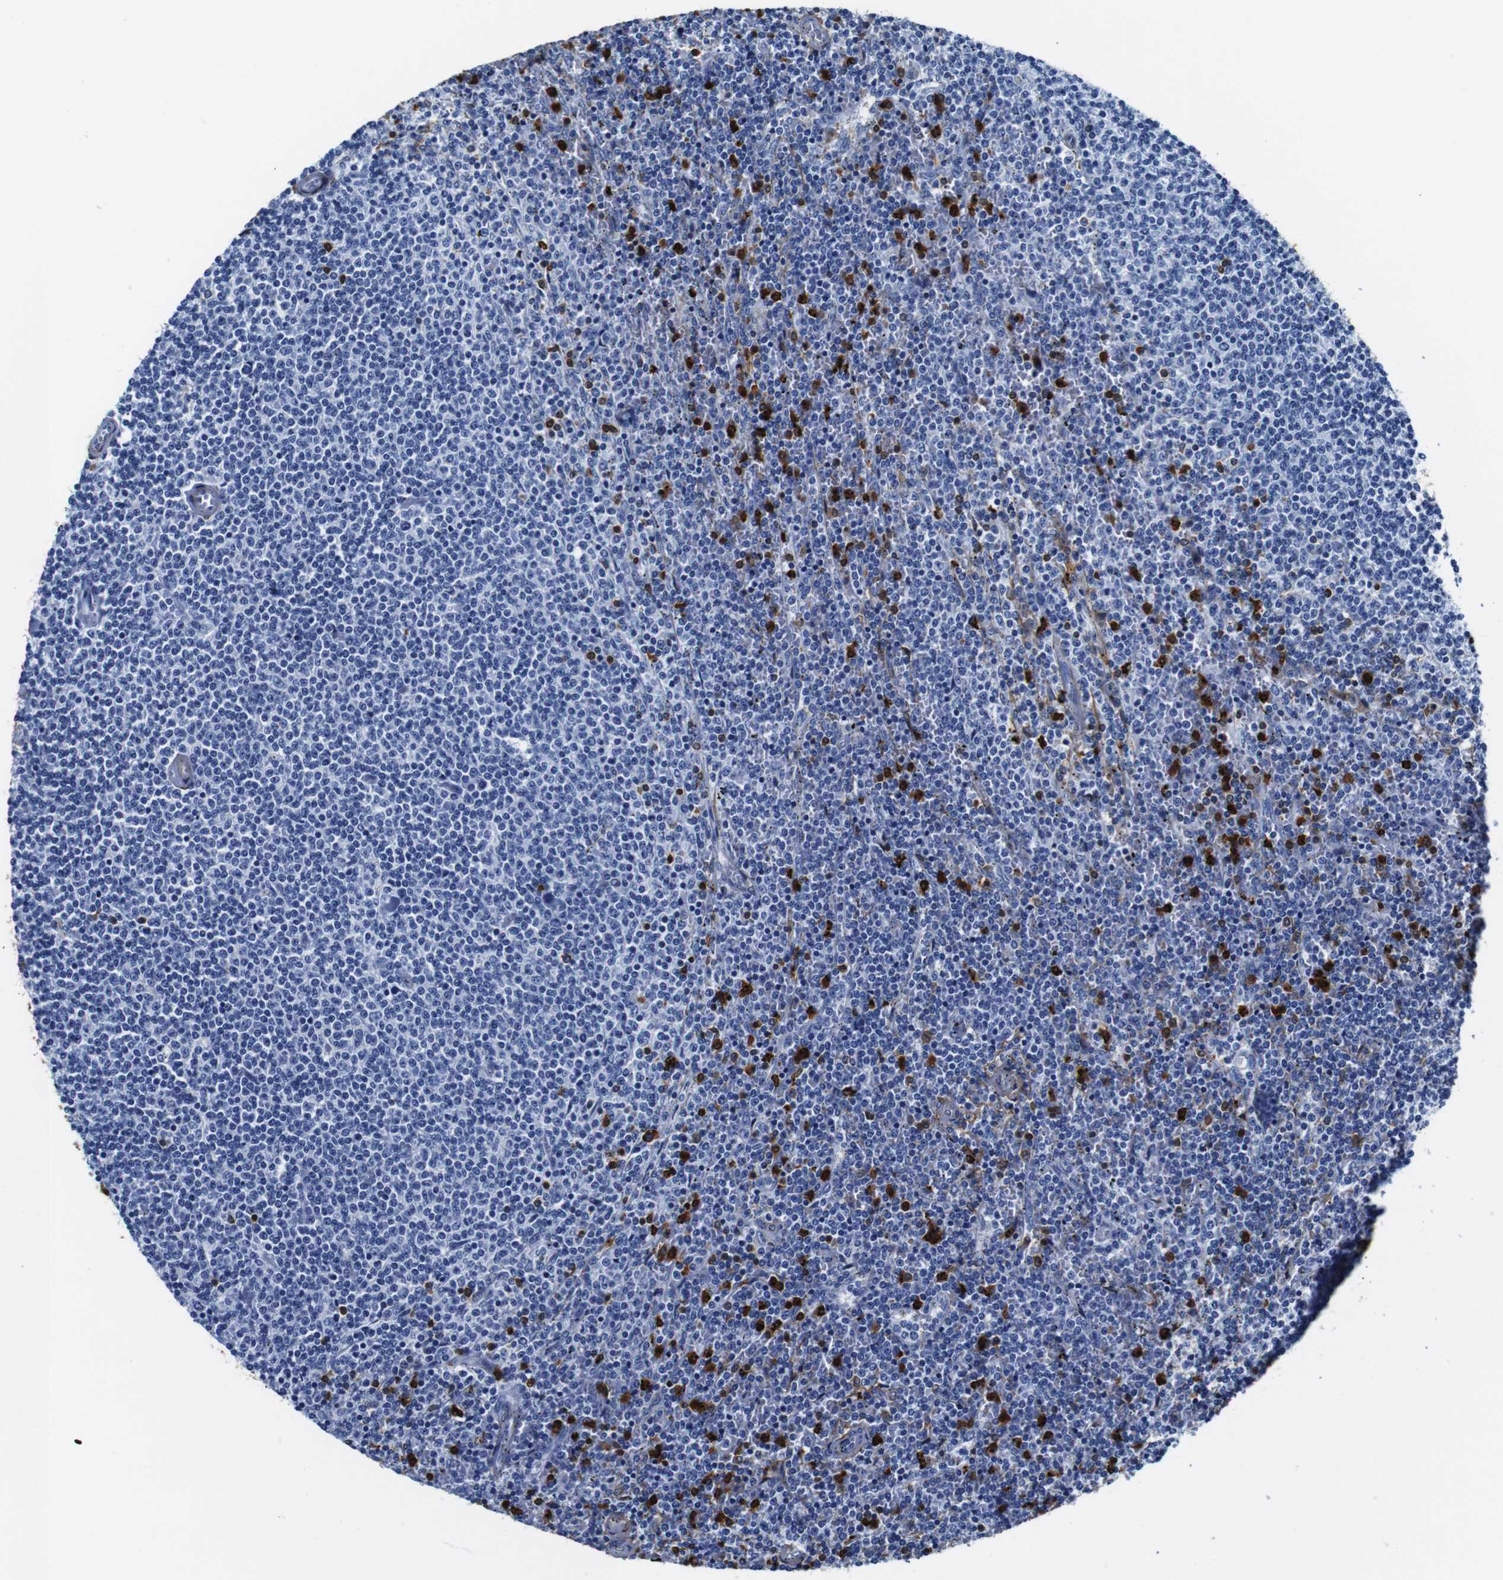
{"staining": {"intensity": "negative", "quantity": "none", "location": "none"}, "tissue": "lymphoma", "cell_type": "Tumor cells", "image_type": "cancer", "snomed": [{"axis": "morphology", "description": "Malignant lymphoma, non-Hodgkin's type, Low grade"}, {"axis": "topography", "description": "Spleen"}], "caption": "There is no significant positivity in tumor cells of lymphoma.", "gene": "ANXA1", "patient": {"sex": "female", "age": 50}}